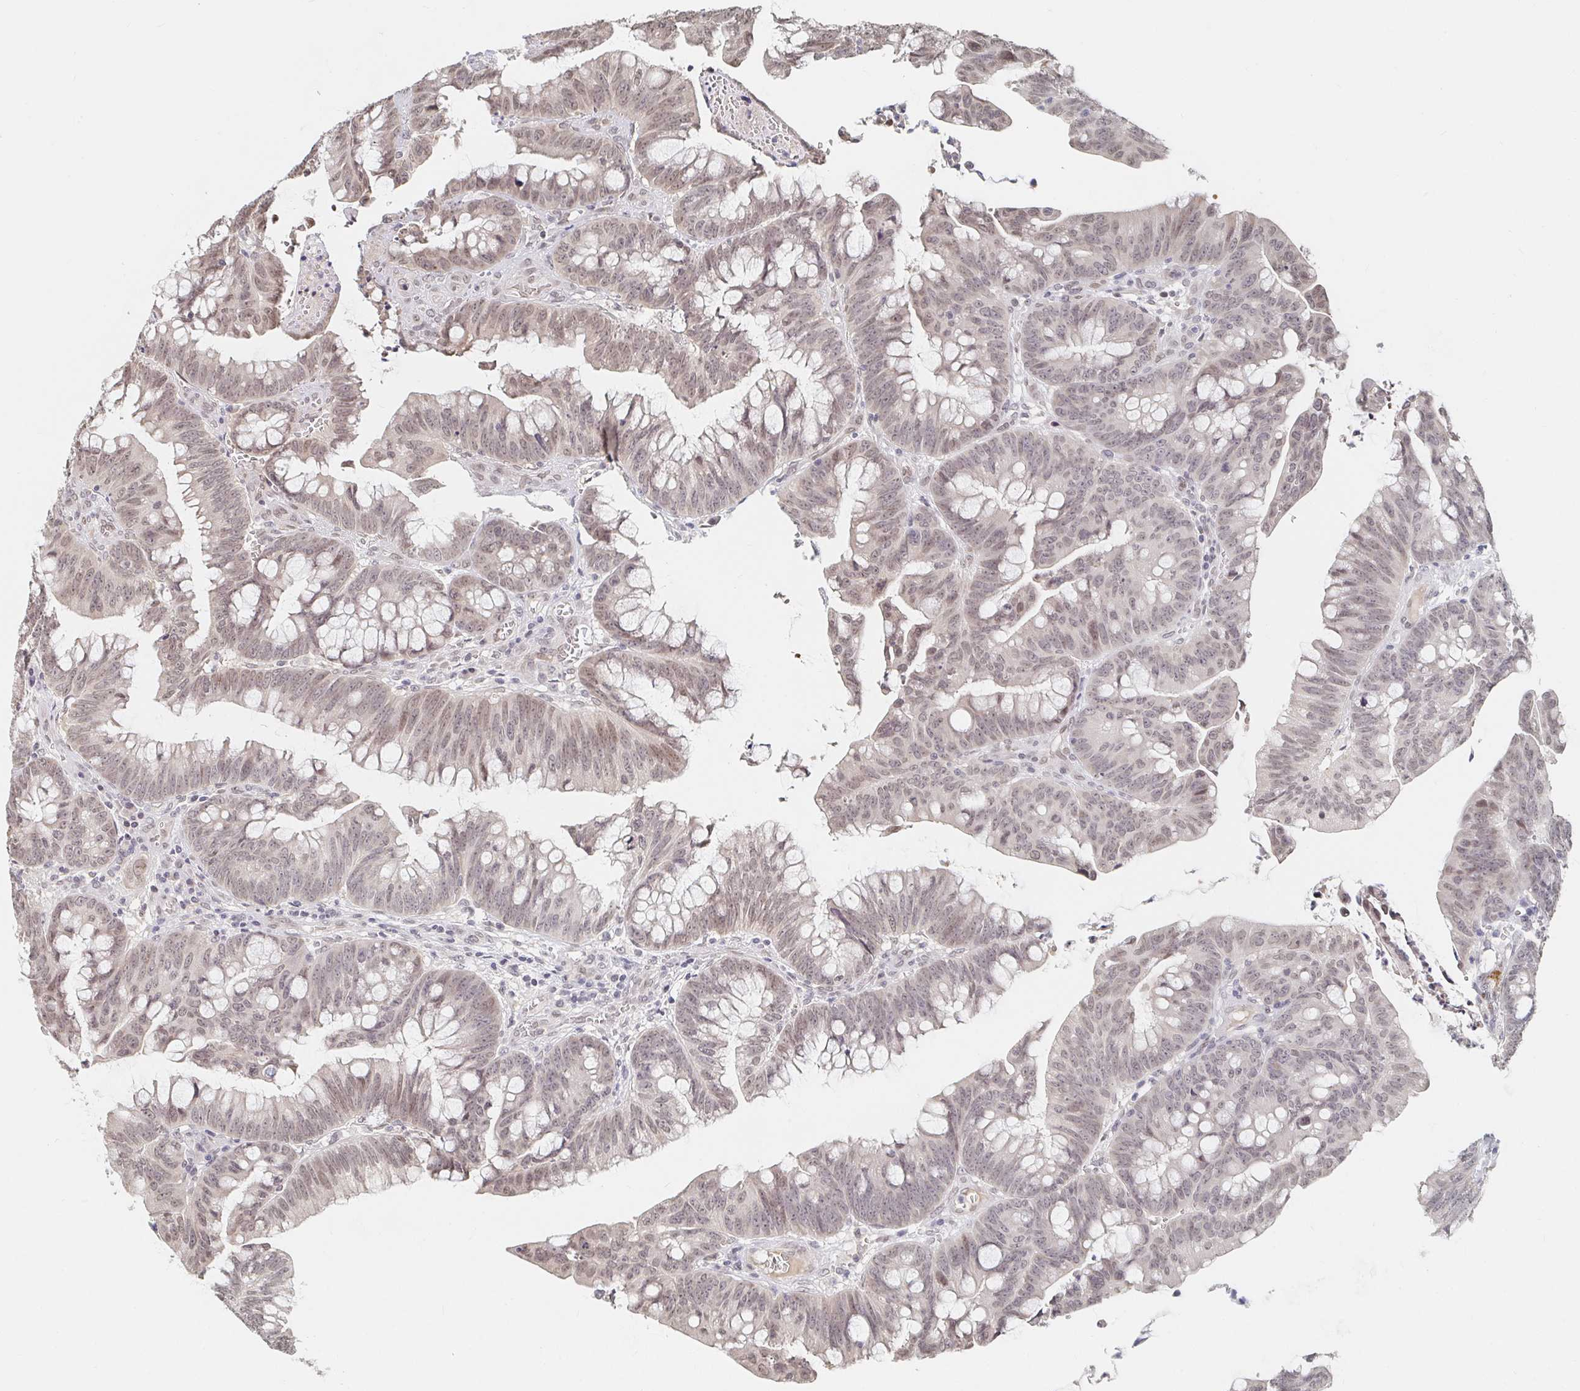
{"staining": {"intensity": "weak", "quantity": "<25%", "location": "nuclear"}, "tissue": "colorectal cancer", "cell_type": "Tumor cells", "image_type": "cancer", "snomed": [{"axis": "morphology", "description": "Adenocarcinoma, NOS"}, {"axis": "topography", "description": "Colon"}], "caption": "High power microscopy image of an immunohistochemistry (IHC) photomicrograph of colorectal cancer, revealing no significant positivity in tumor cells. The staining was performed using DAB to visualize the protein expression in brown, while the nuclei were stained in blue with hematoxylin (Magnification: 20x).", "gene": "CHD2", "patient": {"sex": "male", "age": 62}}